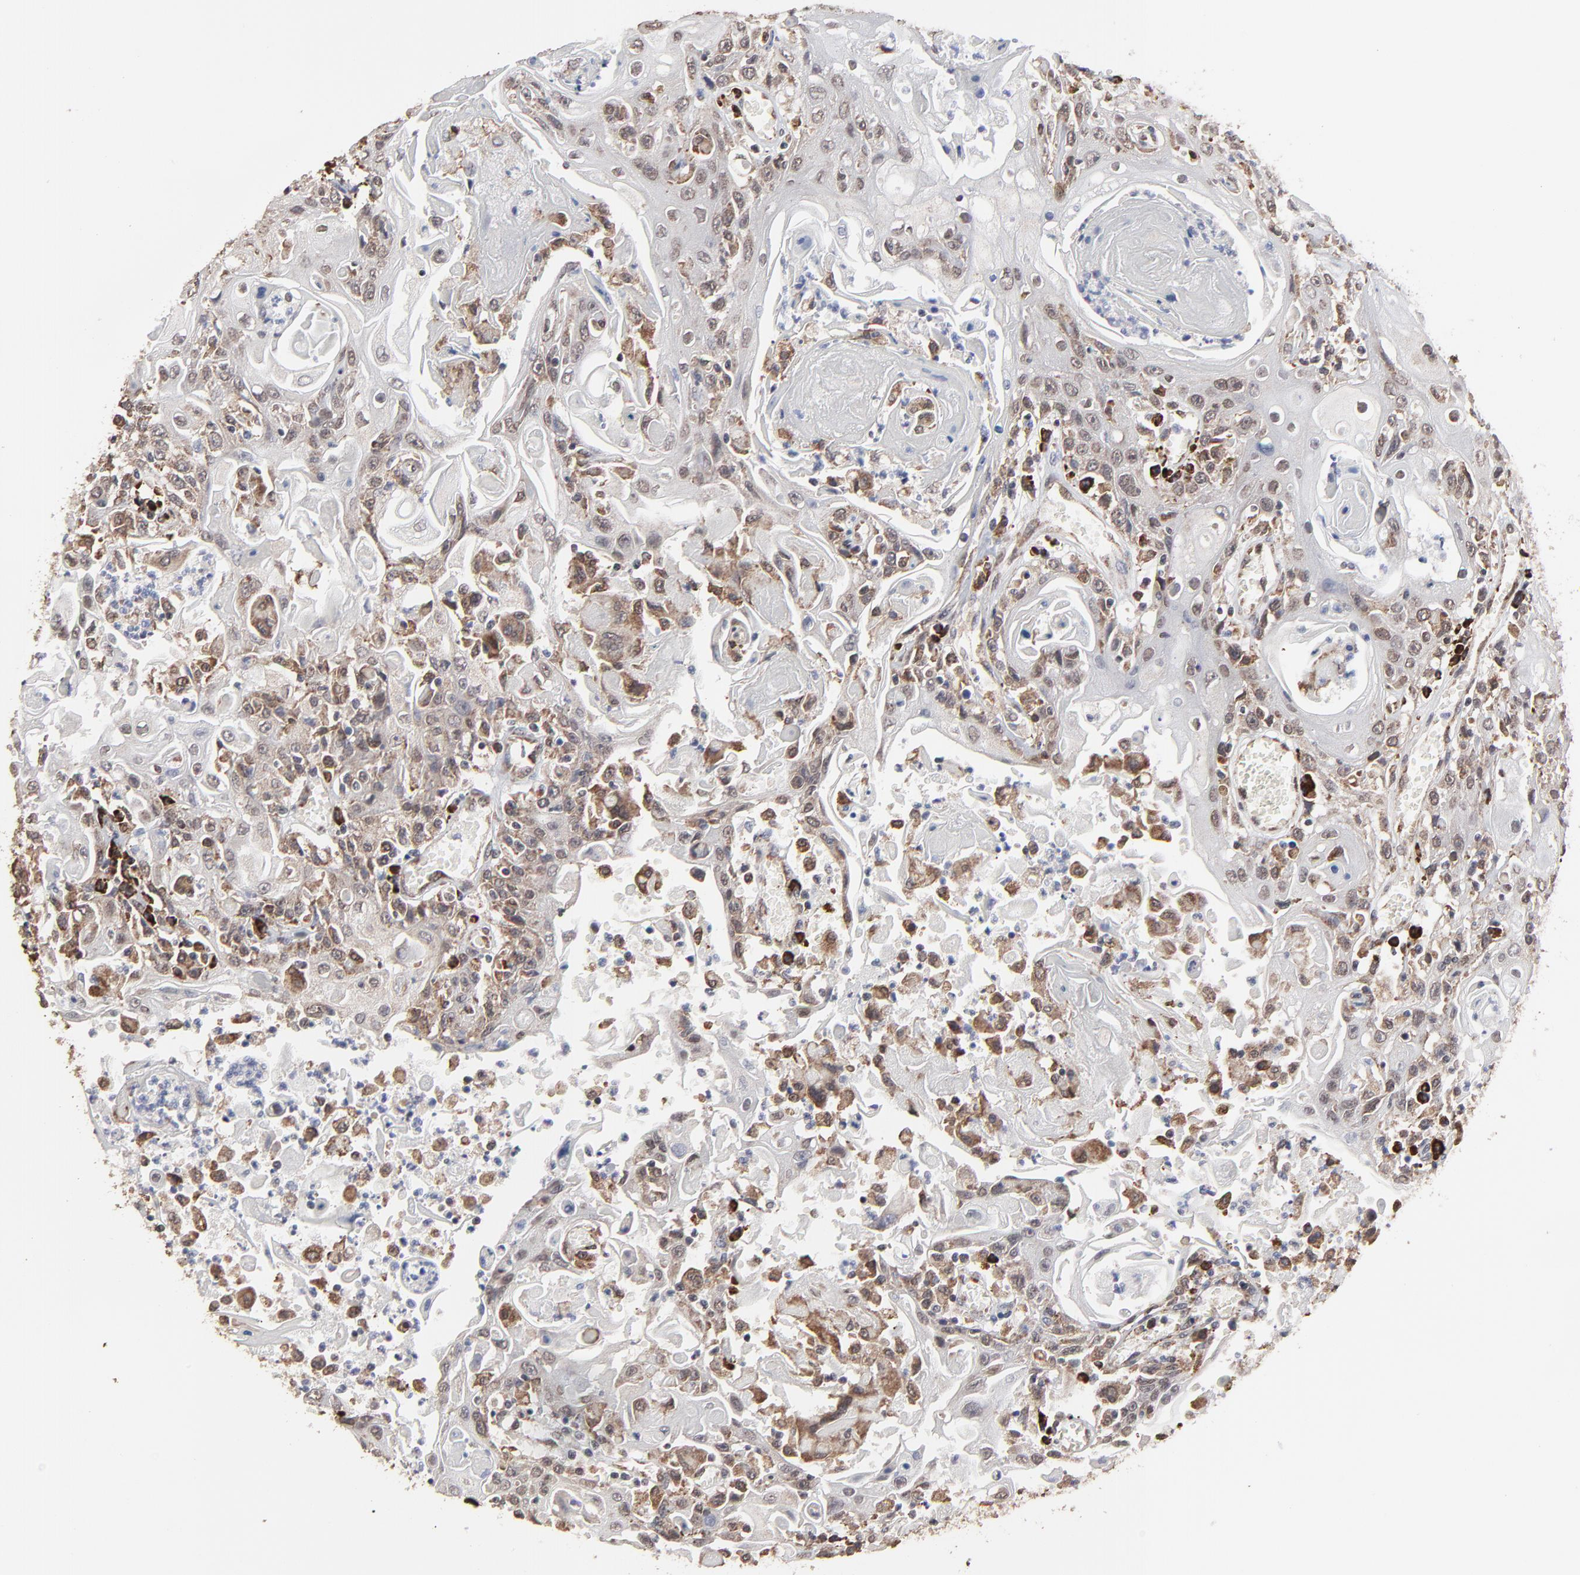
{"staining": {"intensity": "moderate", "quantity": "25%-75%", "location": "cytoplasmic/membranous"}, "tissue": "head and neck cancer", "cell_type": "Tumor cells", "image_type": "cancer", "snomed": [{"axis": "morphology", "description": "Squamous cell carcinoma, NOS"}, {"axis": "topography", "description": "Oral tissue"}, {"axis": "topography", "description": "Head-Neck"}], "caption": "High-power microscopy captured an immunohistochemistry histopathology image of head and neck cancer, revealing moderate cytoplasmic/membranous staining in about 25%-75% of tumor cells. The protein of interest is stained brown, and the nuclei are stained in blue (DAB (3,3'-diaminobenzidine) IHC with brightfield microscopy, high magnification).", "gene": "CHM", "patient": {"sex": "female", "age": 76}}